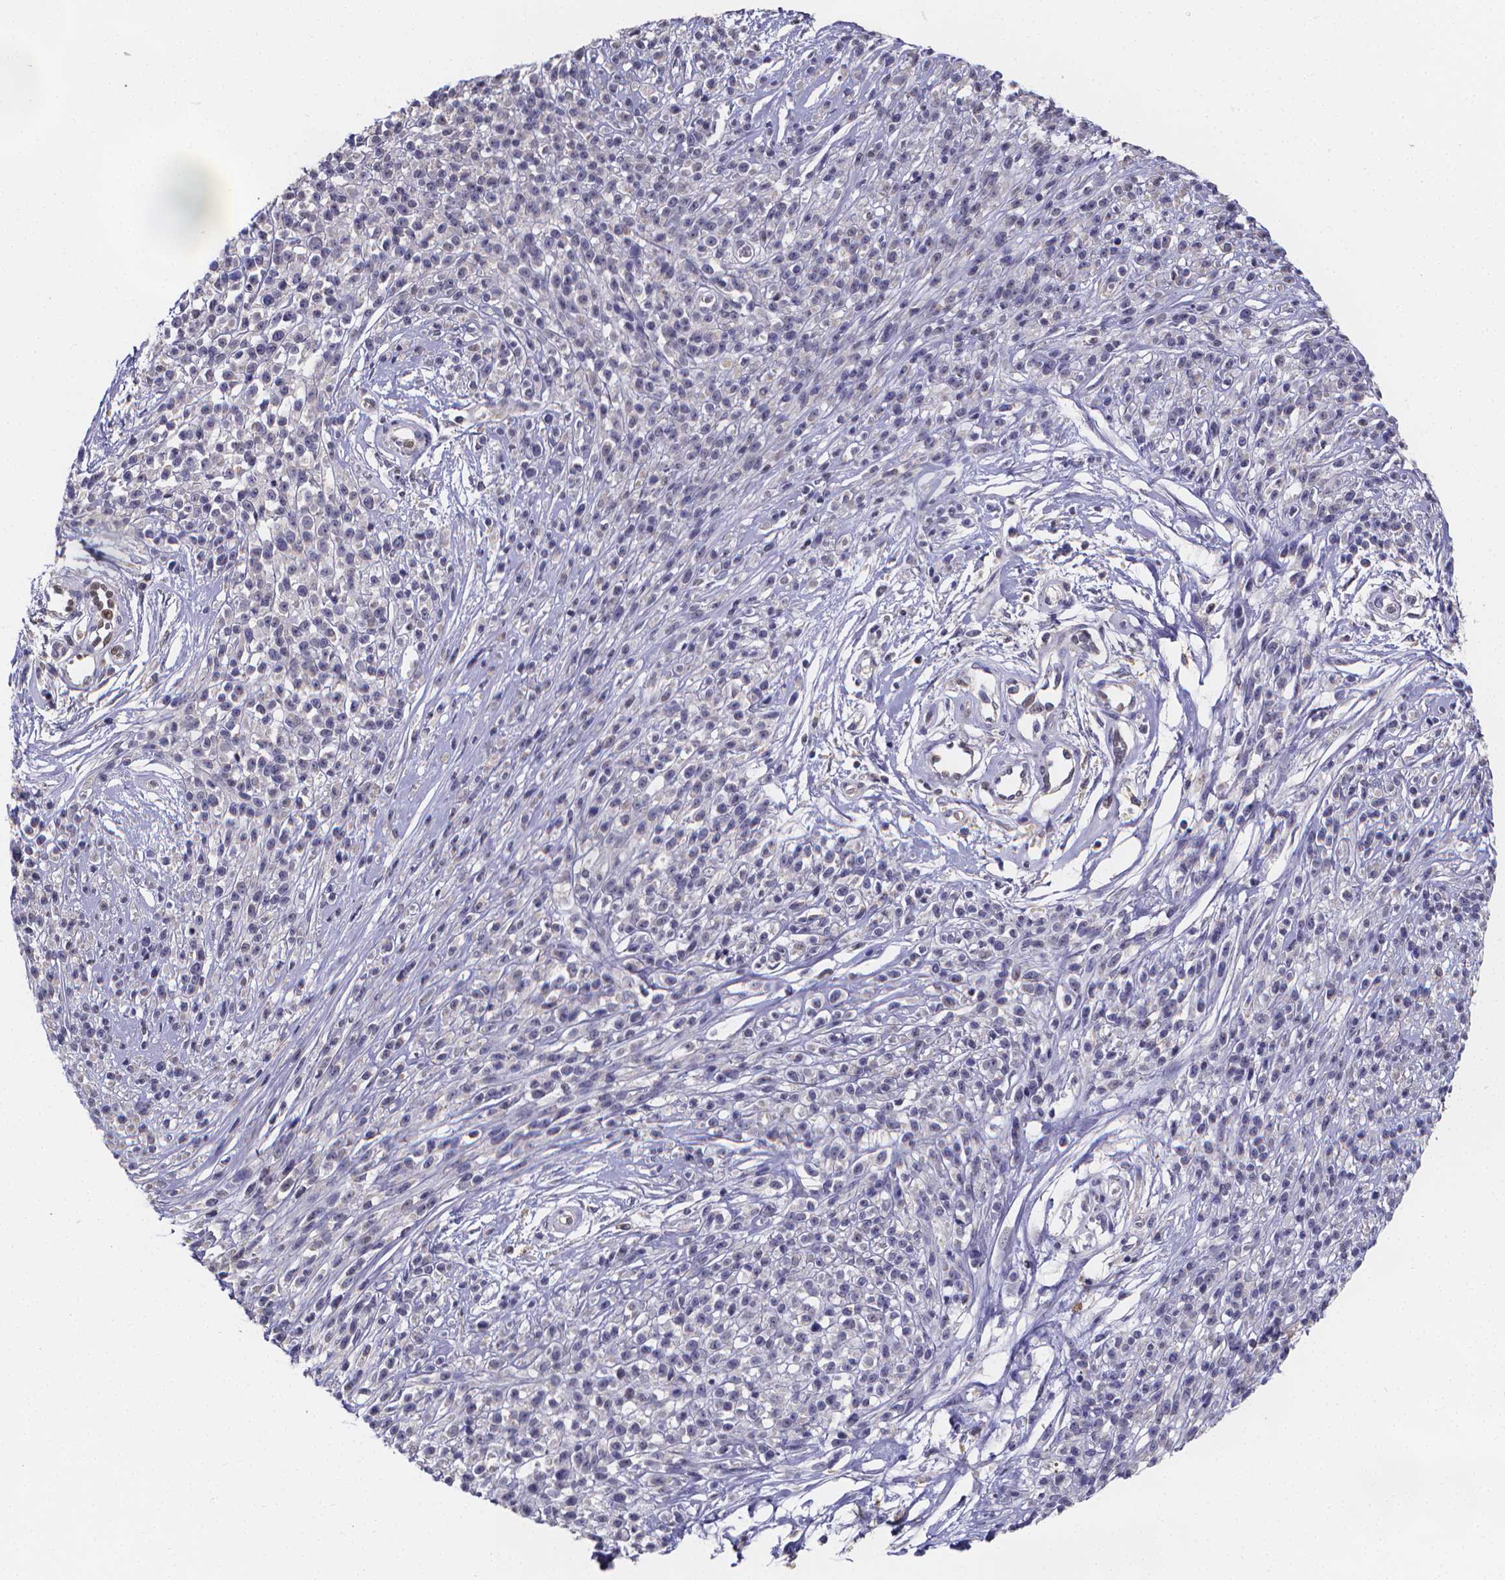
{"staining": {"intensity": "negative", "quantity": "none", "location": "none"}, "tissue": "melanoma", "cell_type": "Tumor cells", "image_type": "cancer", "snomed": [{"axis": "morphology", "description": "Malignant melanoma, NOS"}, {"axis": "topography", "description": "Skin"}, {"axis": "topography", "description": "Skin of trunk"}], "caption": "IHC of melanoma exhibits no staining in tumor cells.", "gene": "PAH", "patient": {"sex": "male", "age": 74}}